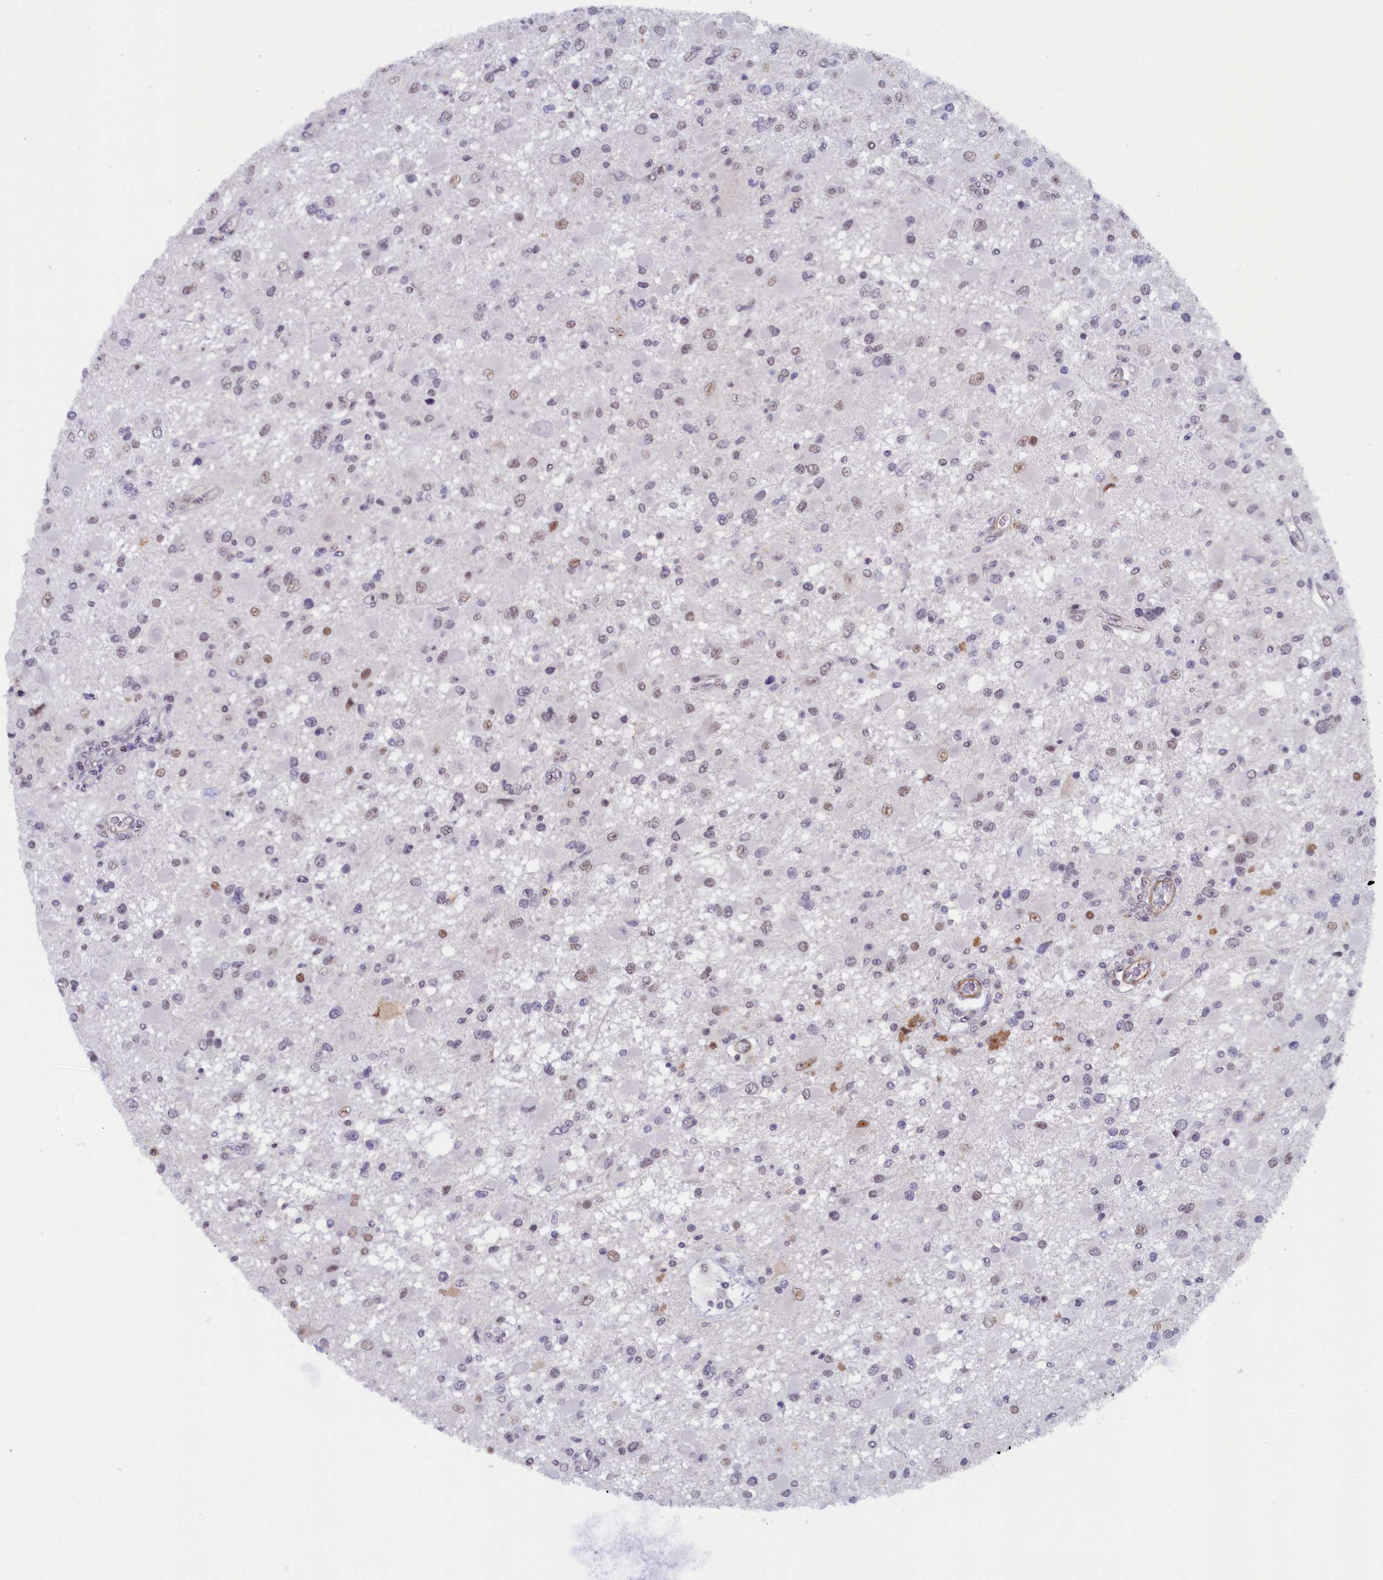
{"staining": {"intensity": "moderate", "quantity": "<25%", "location": "nuclear"}, "tissue": "glioma", "cell_type": "Tumor cells", "image_type": "cancer", "snomed": [{"axis": "morphology", "description": "Glioma, malignant, High grade"}, {"axis": "topography", "description": "Brain"}], "caption": "Immunohistochemistry (IHC) (DAB (3,3'-diaminobenzidine)) staining of human glioma displays moderate nuclear protein expression in about <25% of tumor cells.", "gene": "INTS14", "patient": {"sex": "male", "age": 53}}